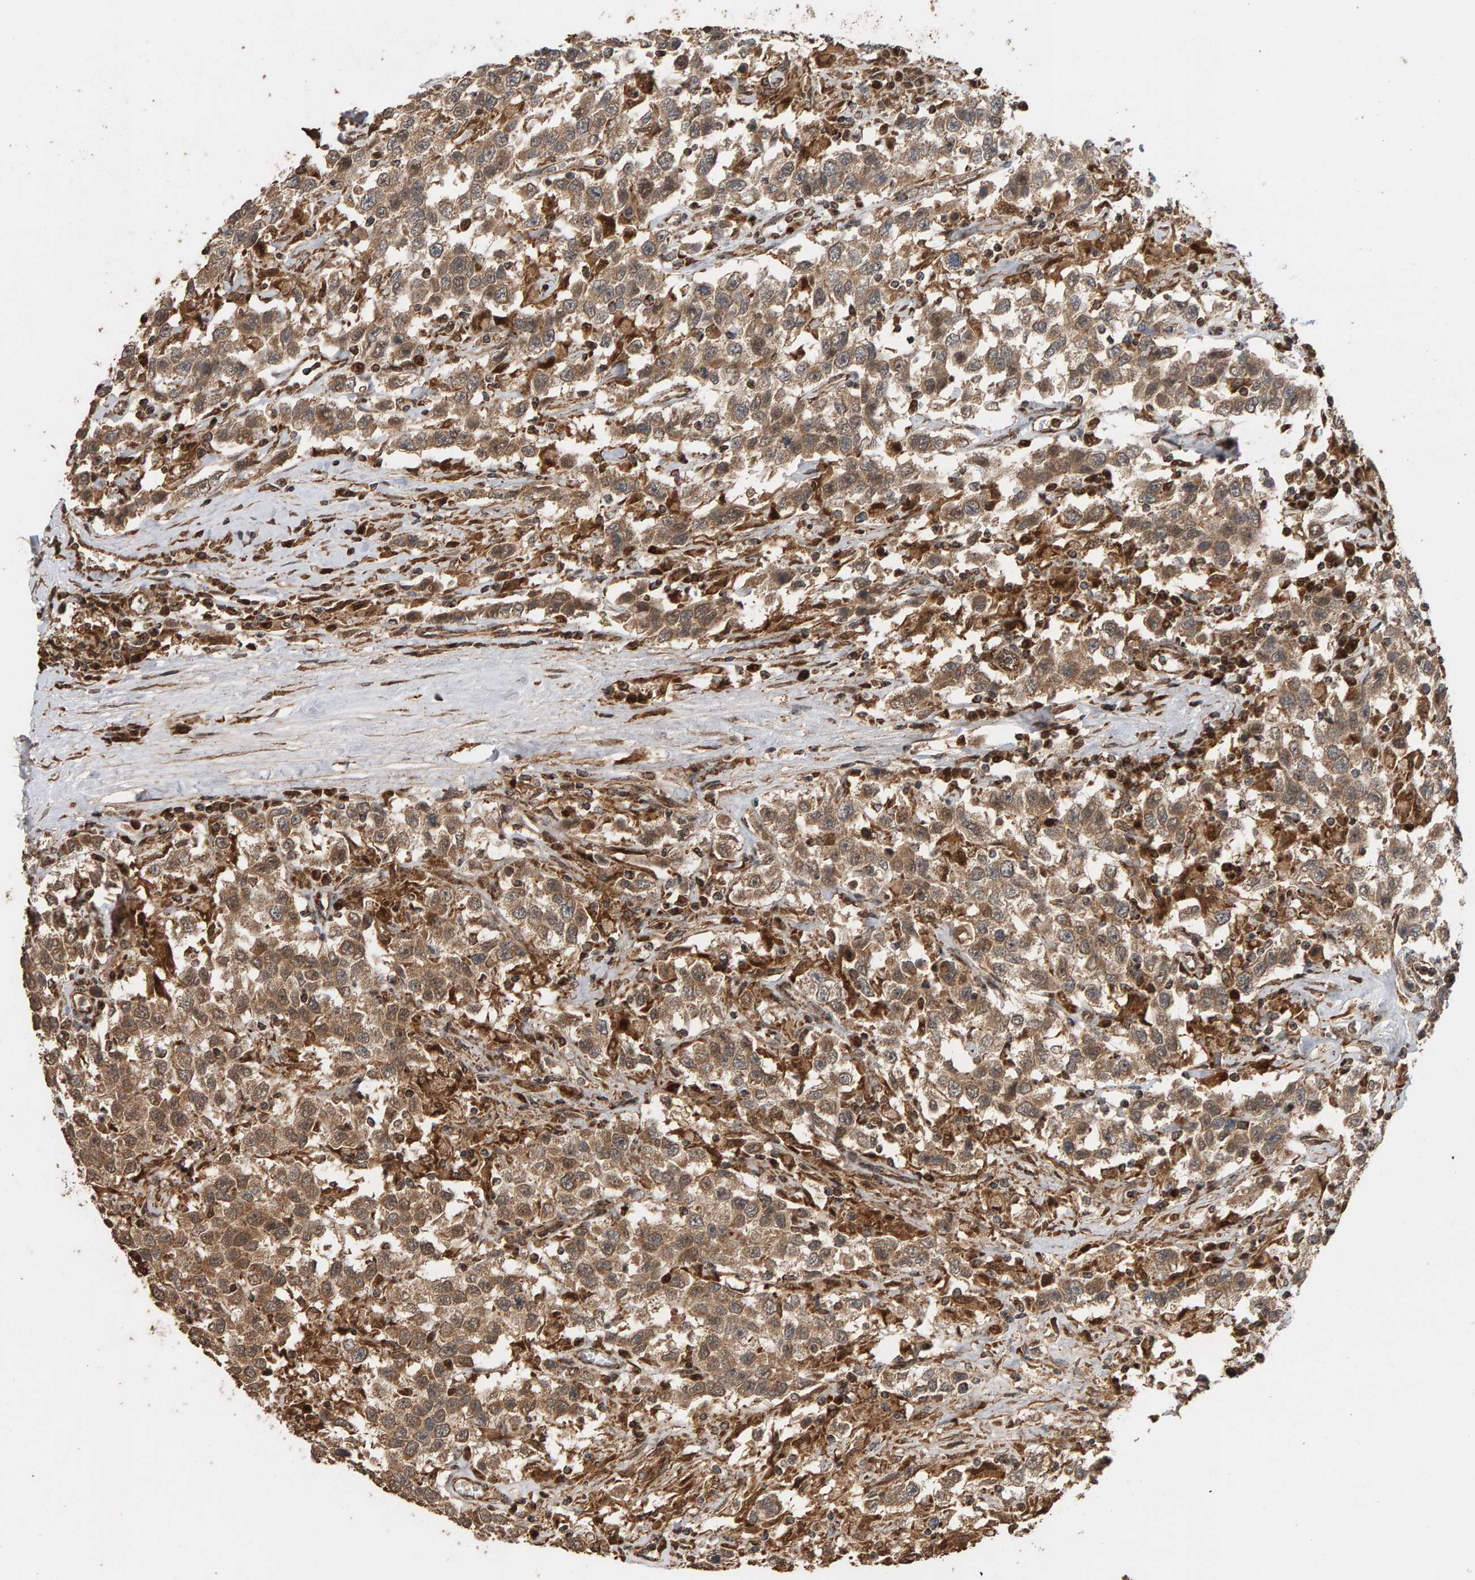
{"staining": {"intensity": "moderate", "quantity": ">75%", "location": "cytoplasmic/membranous"}, "tissue": "testis cancer", "cell_type": "Tumor cells", "image_type": "cancer", "snomed": [{"axis": "morphology", "description": "Seminoma, NOS"}, {"axis": "topography", "description": "Testis"}], "caption": "A histopathology image of human testis cancer (seminoma) stained for a protein shows moderate cytoplasmic/membranous brown staining in tumor cells.", "gene": "GSTK1", "patient": {"sex": "male", "age": 41}}